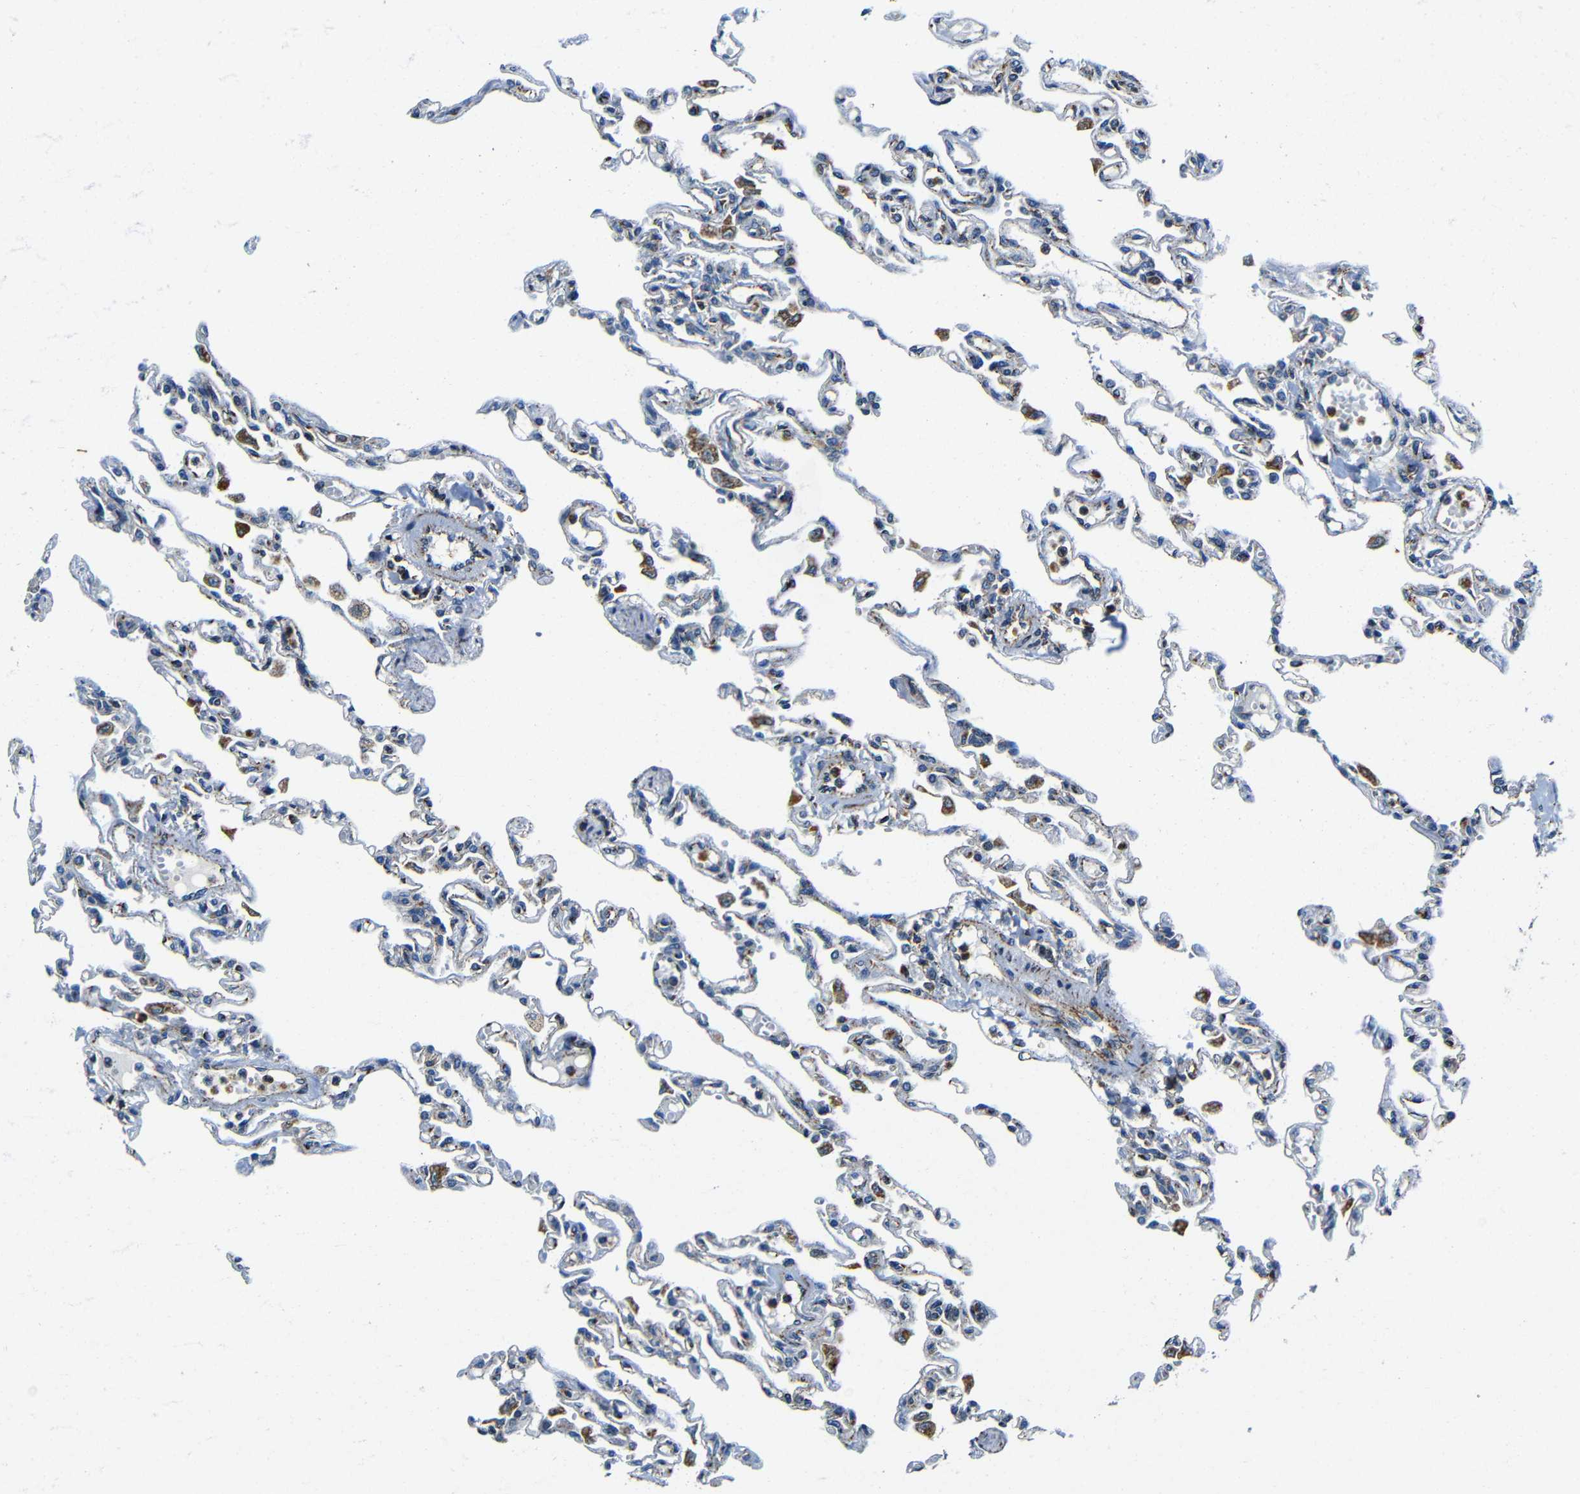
{"staining": {"intensity": "moderate", "quantity": "<25%", "location": "cytoplasmic/membranous"}, "tissue": "lung", "cell_type": "Alveolar cells", "image_type": "normal", "snomed": [{"axis": "morphology", "description": "Normal tissue, NOS"}, {"axis": "topography", "description": "Lung"}], "caption": "This histopathology image demonstrates IHC staining of unremarkable human lung, with low moderate cytoplasmic/membranous positivity in approximately <25% of alveolar cells.", "gene": "GALNT18", "patient": {"sex": "male", "age": 21}}